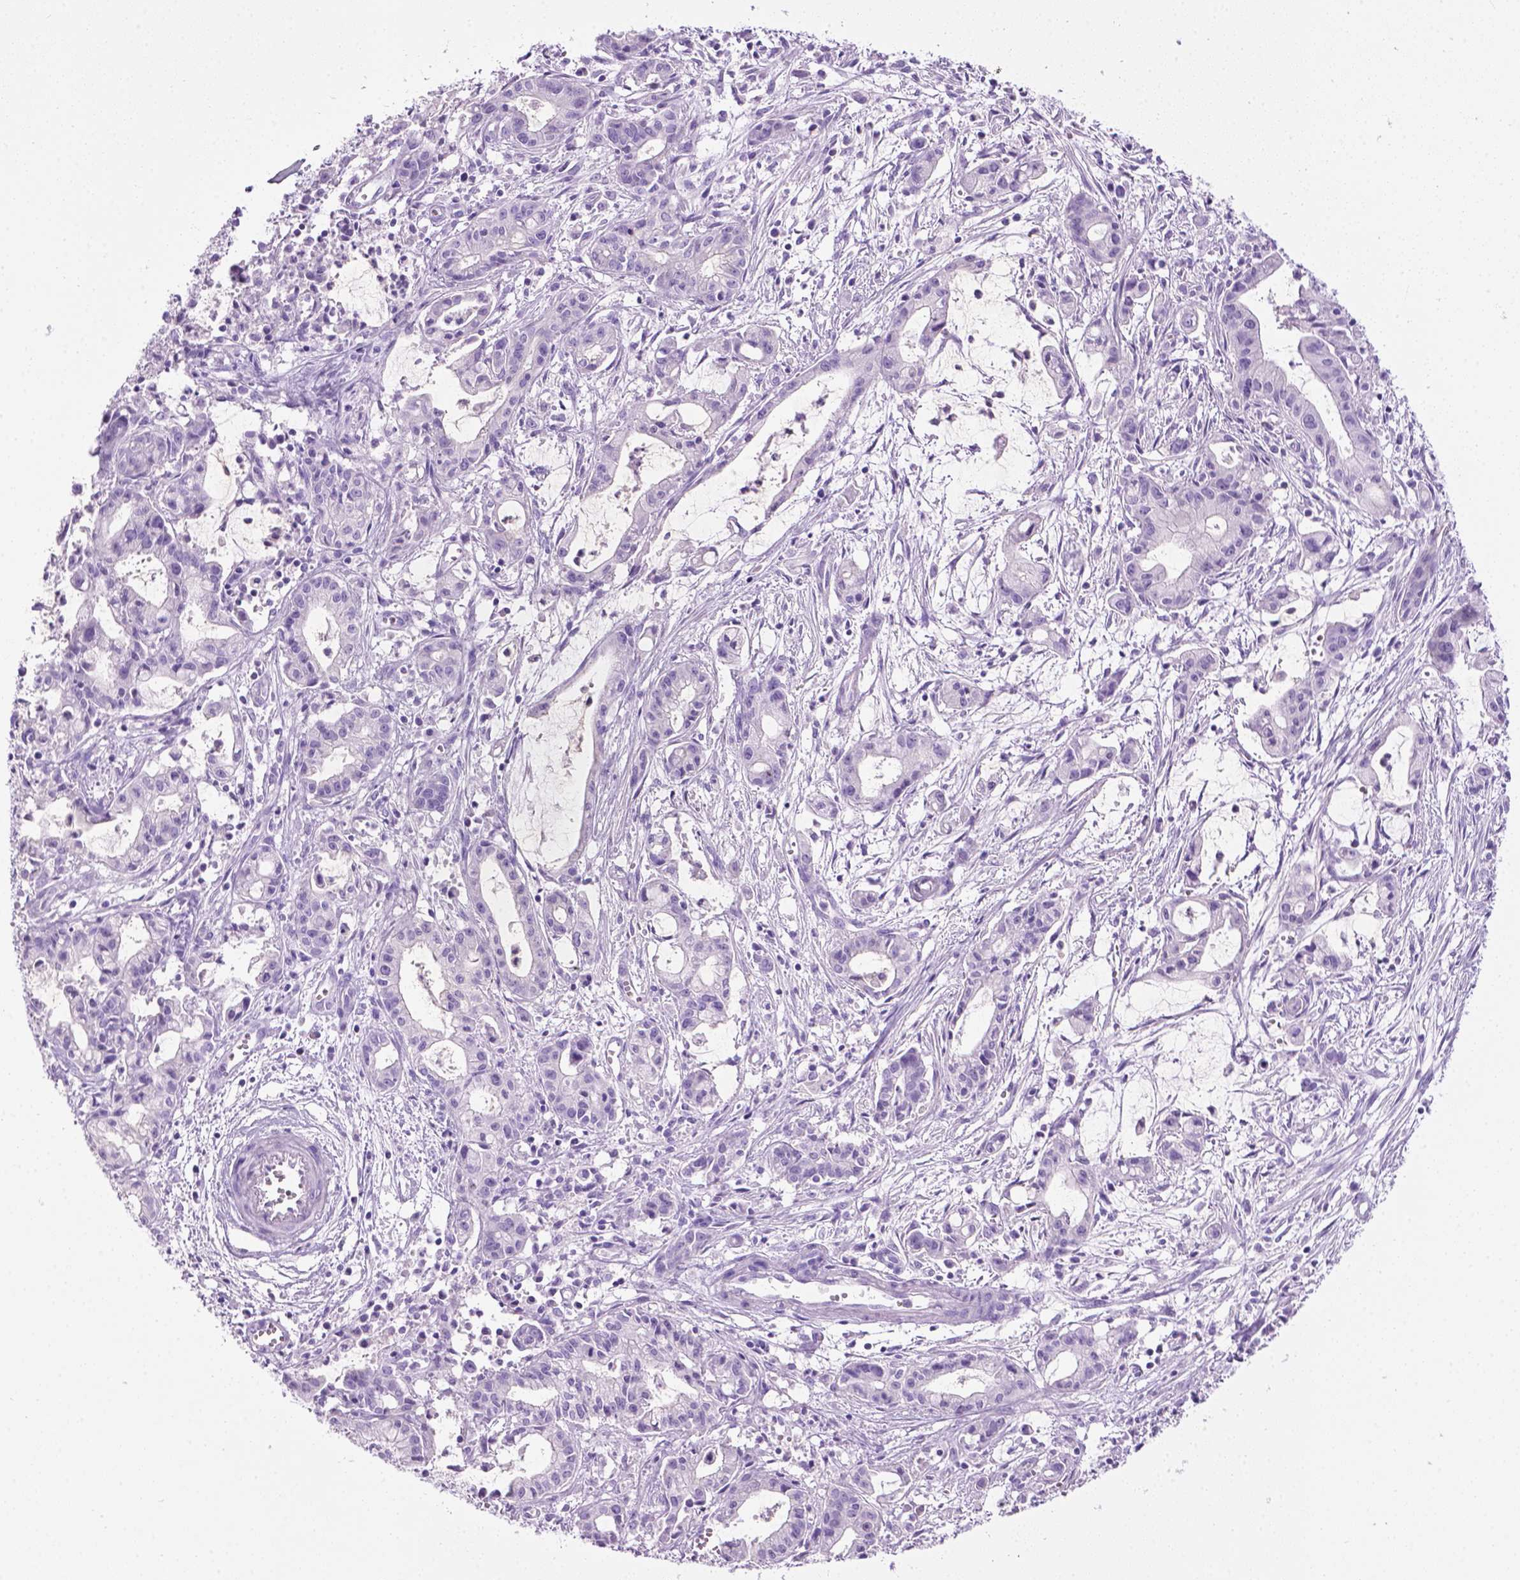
{"staining": {"intensity": "negative", "quantity": "none", "location": "none"}, "tissue": "pancreatic cancer", "cell_type": "Tumor cells", "image_type": "cancer", "snomed": [{"axis": "morphology", "description": "Adenocarcinoma, NOS"}, {"axis": "topography", "description": "Pancreas"}], "caption": "IHC photomicrograph of pancreatic cancer (adenocarcinoma) stained for a protein (brown), which displays no positivity in tumor cells.", "gene": "LELP1", "patient": {"sex": "male", "age": 48}}